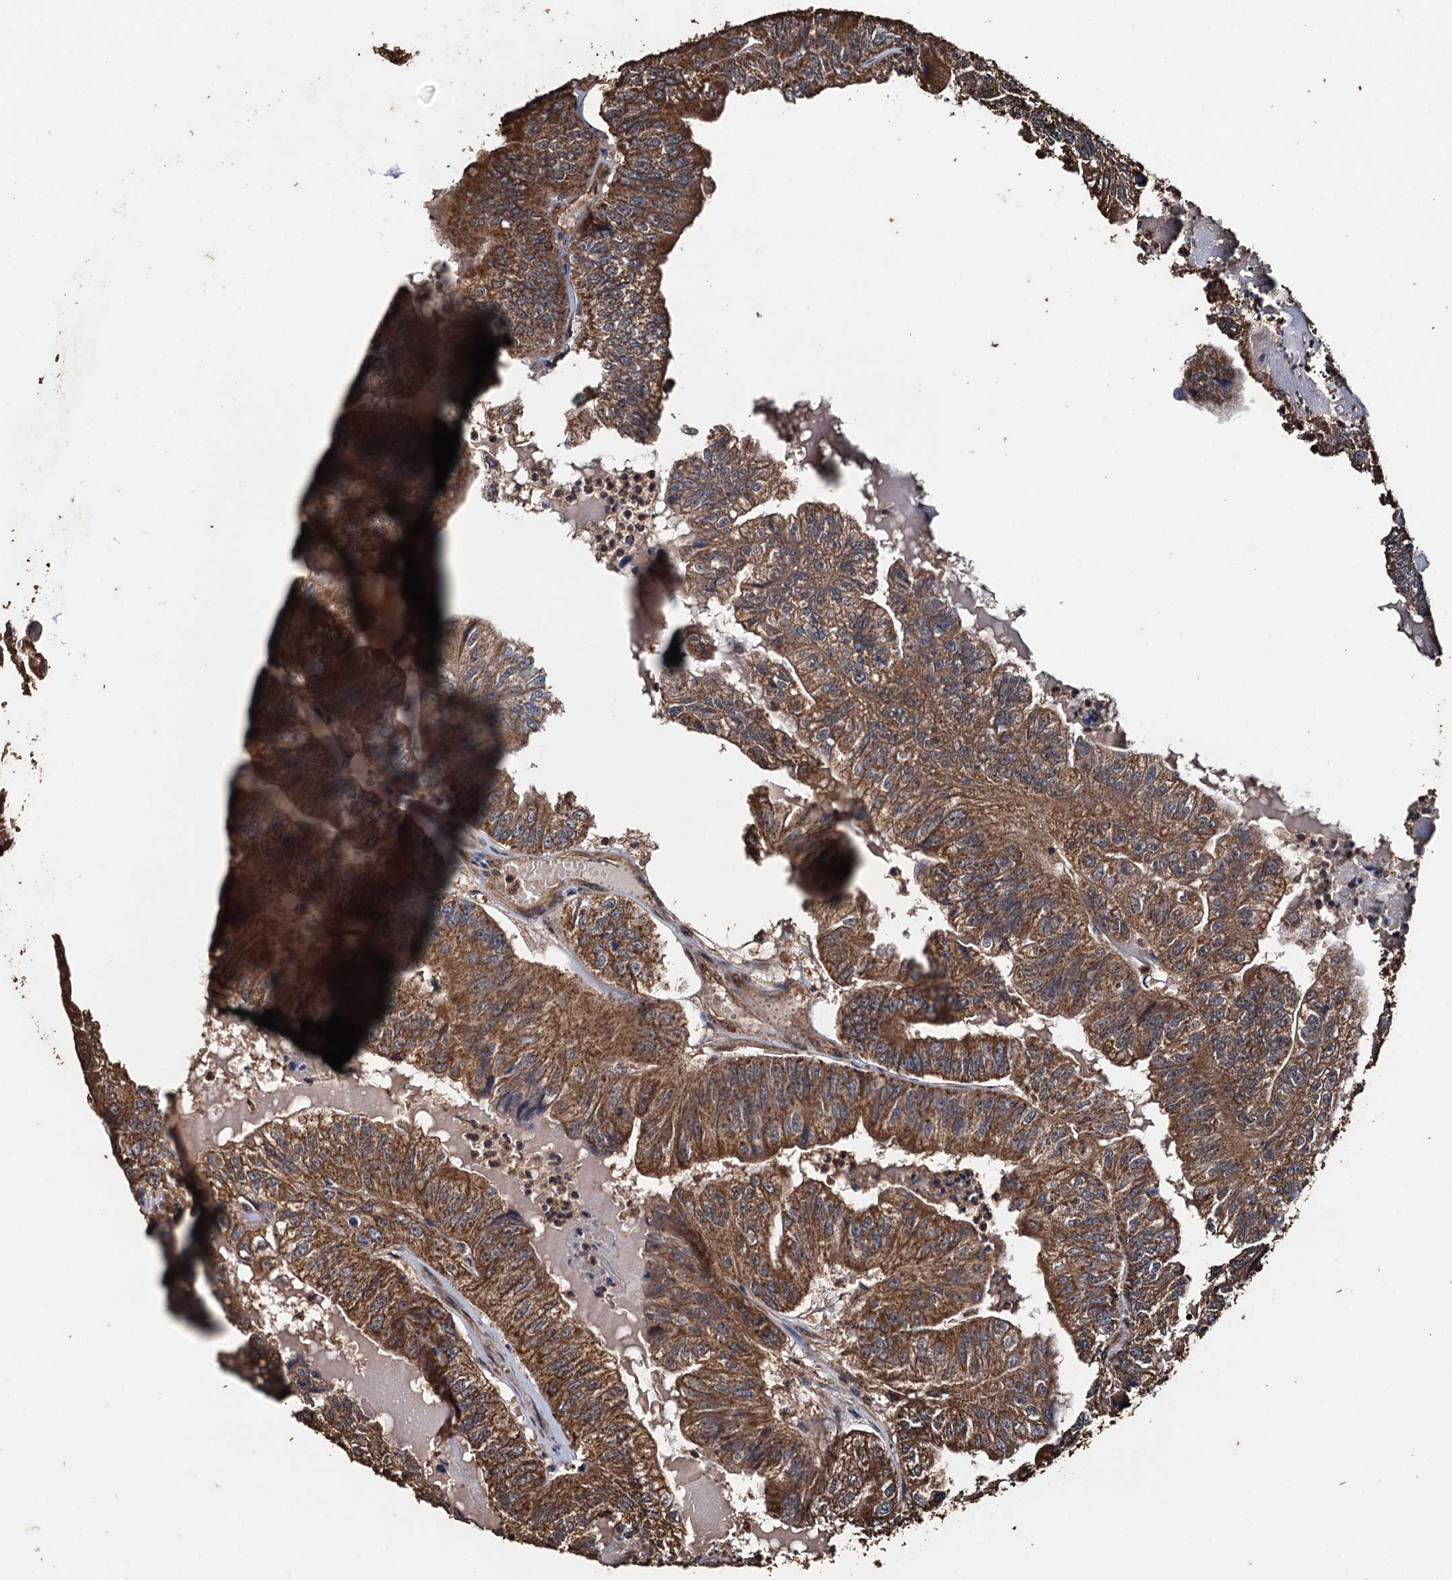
{"staining": {"intensity": "moderate", "quantity": ">75%", "location": "cytoplasmic/membranous"}, "tissue": "colorectal cancer", "cell_type": "Tumor cells", "image_type": "cancer", "snomed": [{"axis": "morphology", "description": "Adenocarcinoma, NOS"}, {"axis": "topography", "description": "Colon"}], "caption": "The image demonstrates staining of adenocarcinoma (colorectal), revealing moderate cytoplasmic/membranous protein expression (brown color) within tumor cells.", "gene": "PSMD9", "patient": {"sex": "female", "age": 67}}